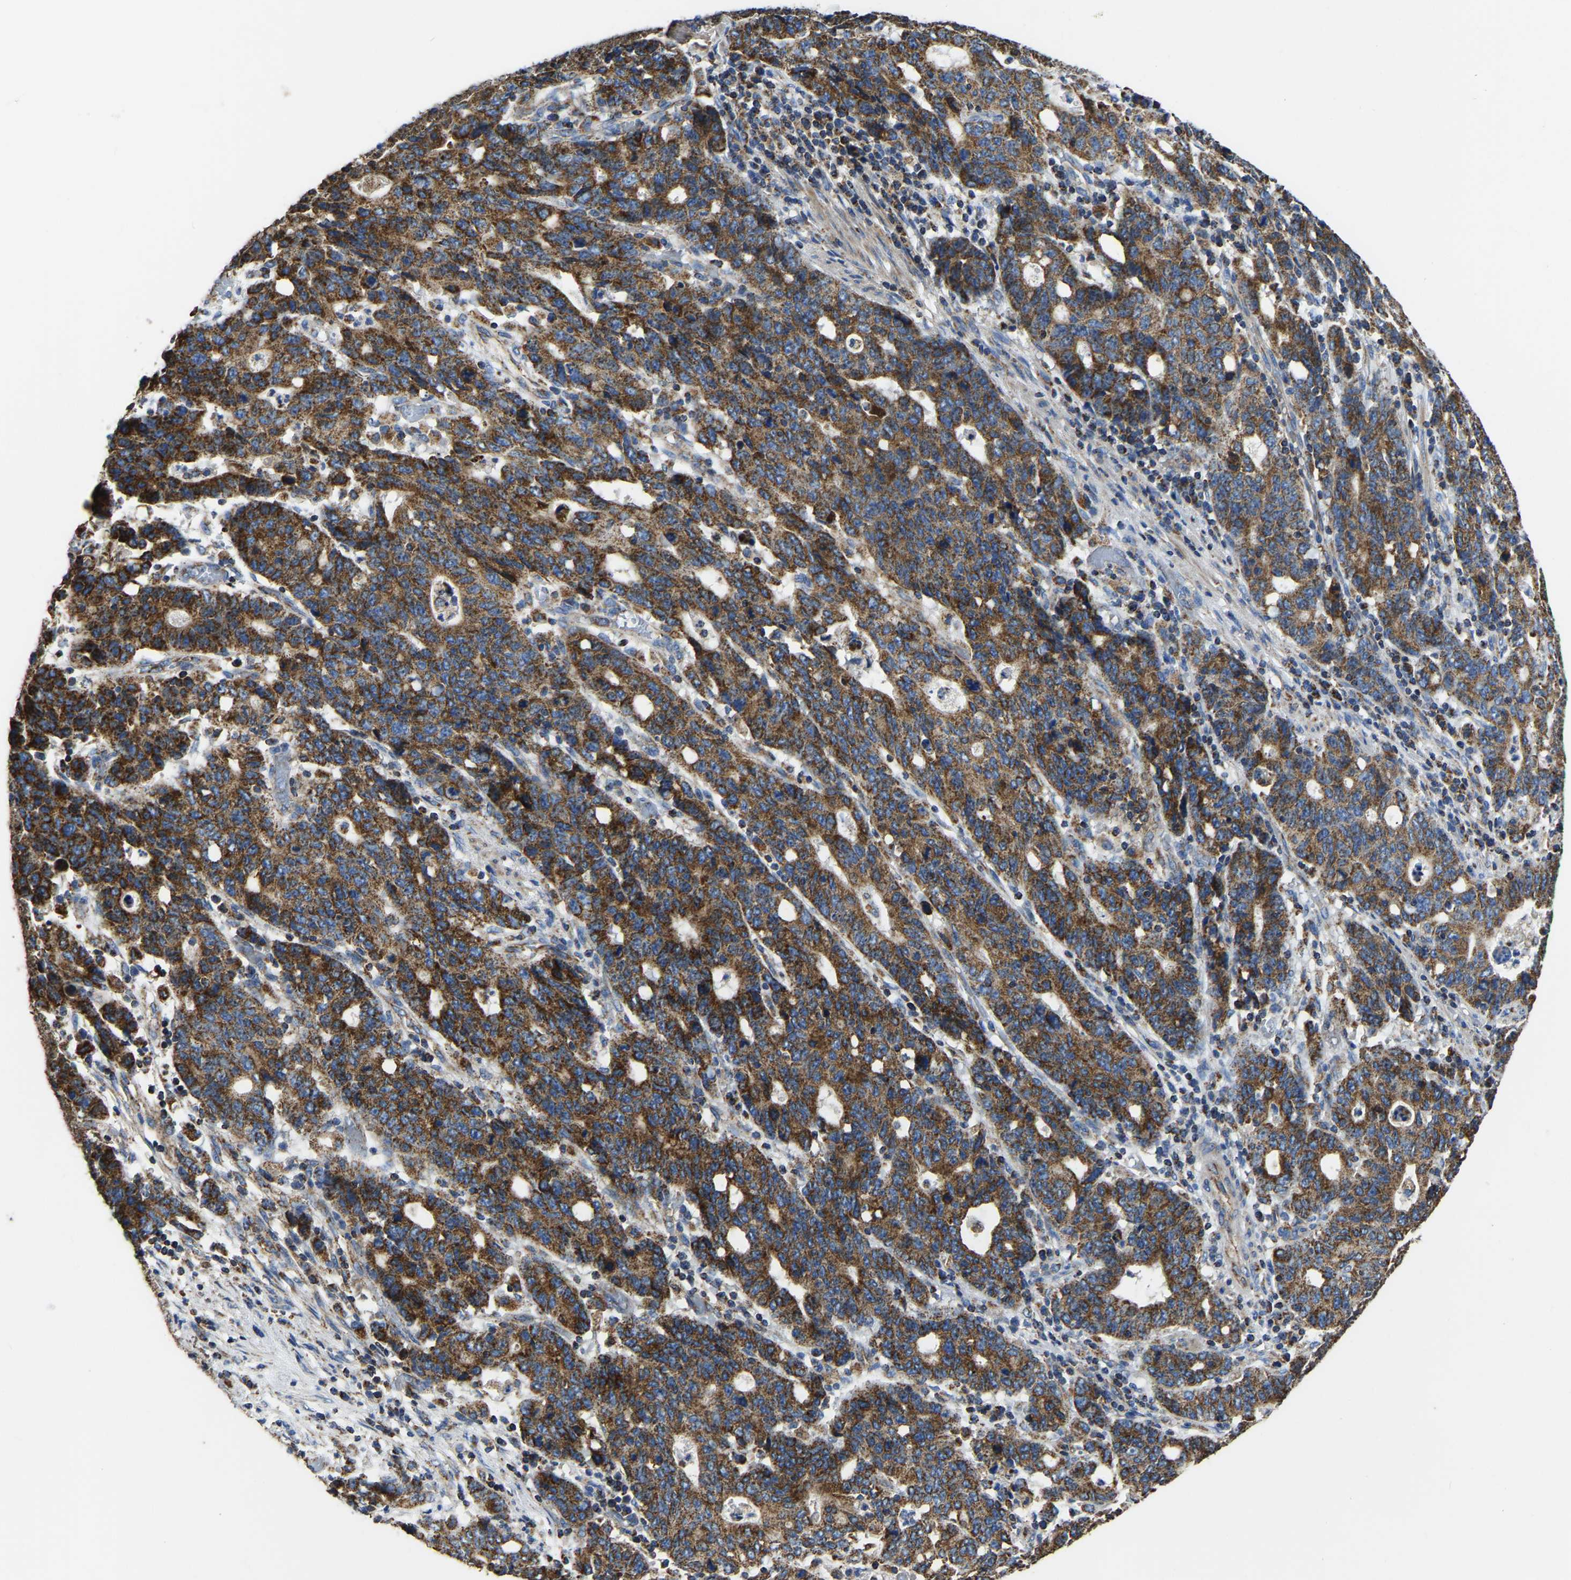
{"staining": {"intensity": "strong", "quantity": ">75%", "location": "cytoplasmic/membranous"}, "tissue": "stomach cancer", "cell_type": "Tumor cells", "image_type": "cancer", "snomed": [{"axis": "morphology", "description": "Adenocarcinoma, NOS"}, {"axis": "topography", "description": "Stomach, upper"}], "caption": "Immunohistochemistry image of stomach cancer (adenocarcinoma) stained for a protein (brown), which demonstrates high levels of strong cytoplasmic/membranous positivity in about >75% of tumor cells.", "gene": "ETFA", "patient": {"sex": "male", "age": 69}}